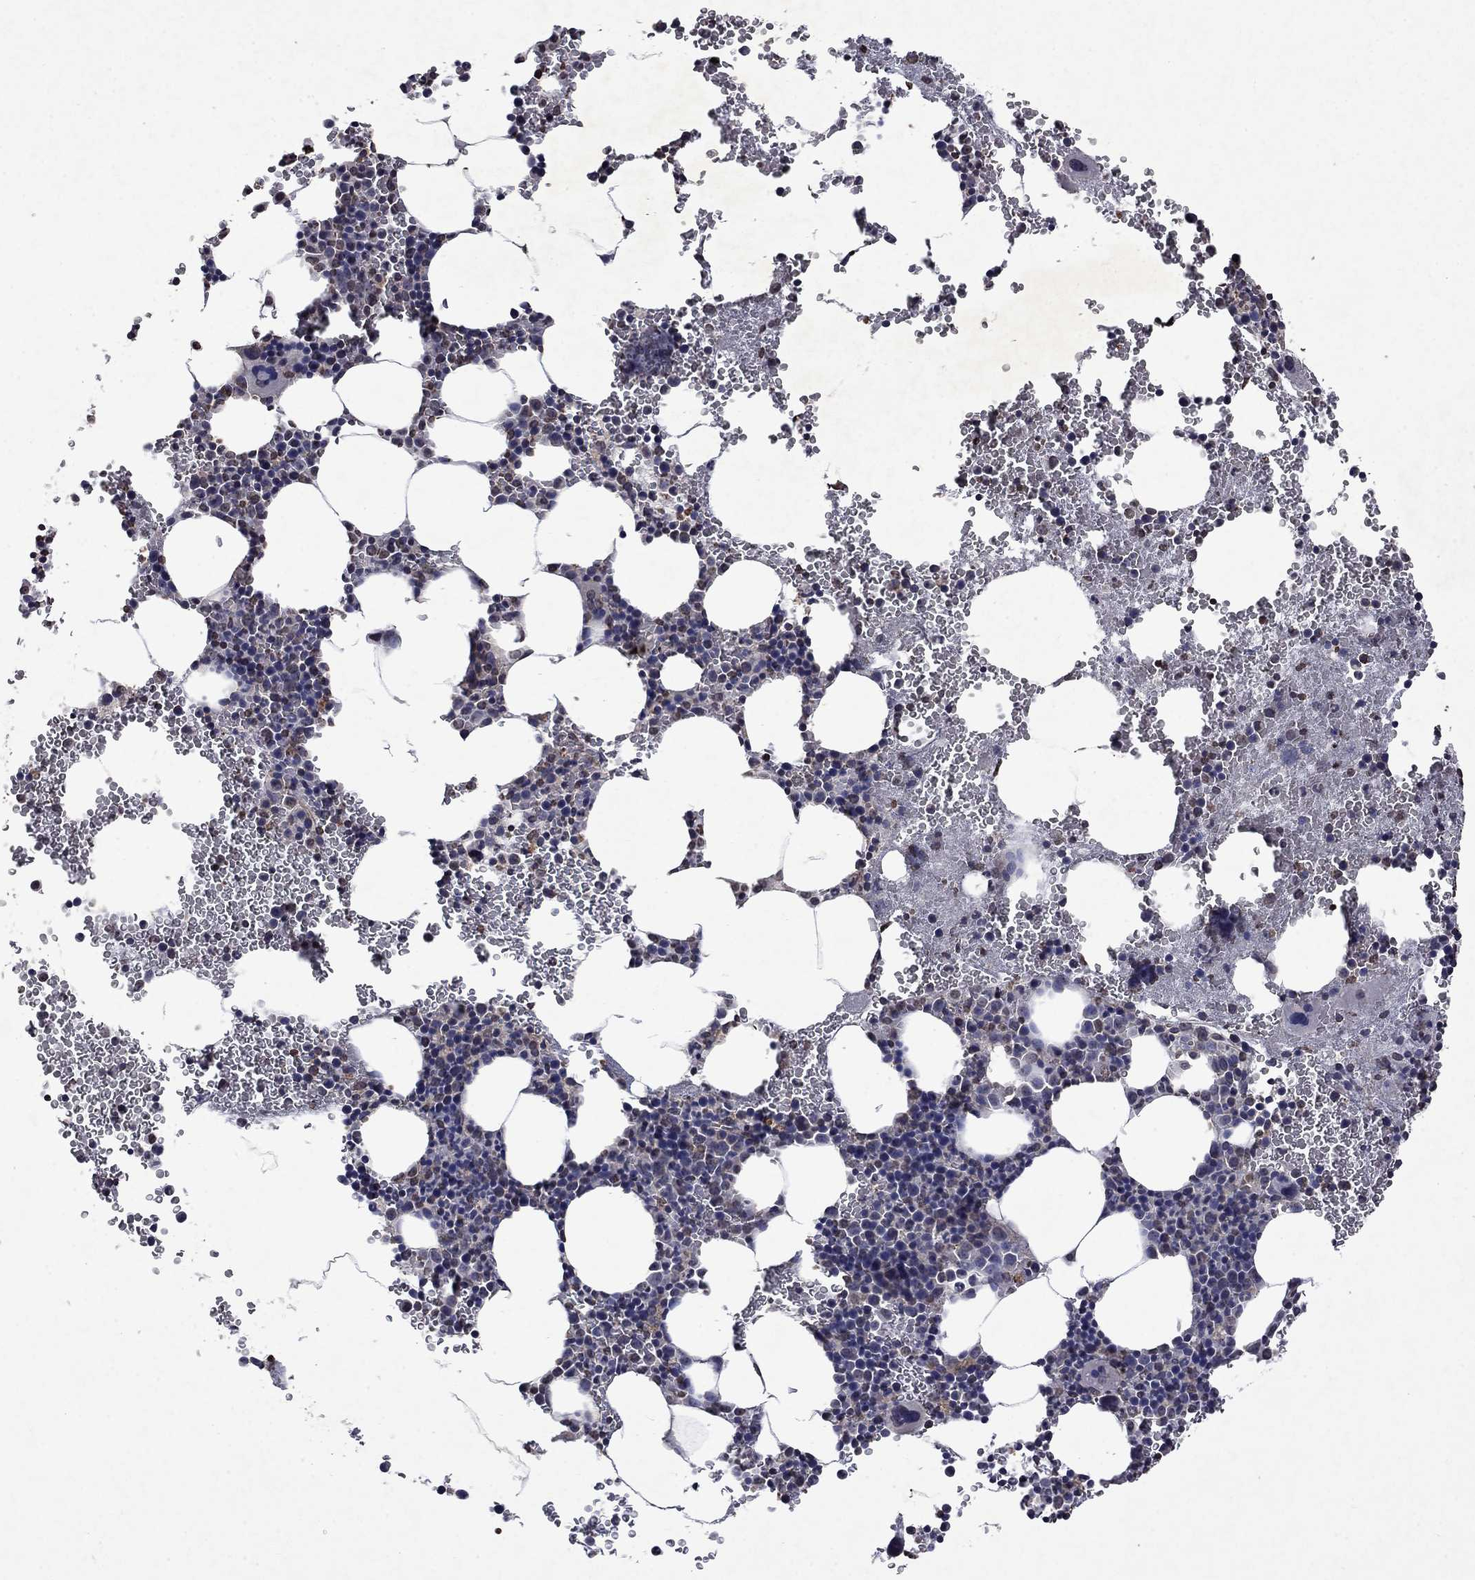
{"staining": {"intensity": "moderate", "quantity": "<25%", "location": "cytoplasmic/membranous,nuclear"}, "tissue": "bone marrow", "cell_type": "Hematopoietic cells", "image_type": "normal", "snomed": [{"axis": "morphology", "description": "Normal tissue, NOS"}, {"axis": "topography", "description": "Bone marrow"}], "caption": "A high-resolution histopathology image shows immunohistochemistry (IHC) staining of normal bone marrow, which displays moderate cytoplasmic/membranous,nuclear positivity in about <25% of hematopoietic cells. The protein is shown in brown color, while the nuclei are stained blue.", "gene": "TTC38", "patient": {"sex": "male", "age": 50}}